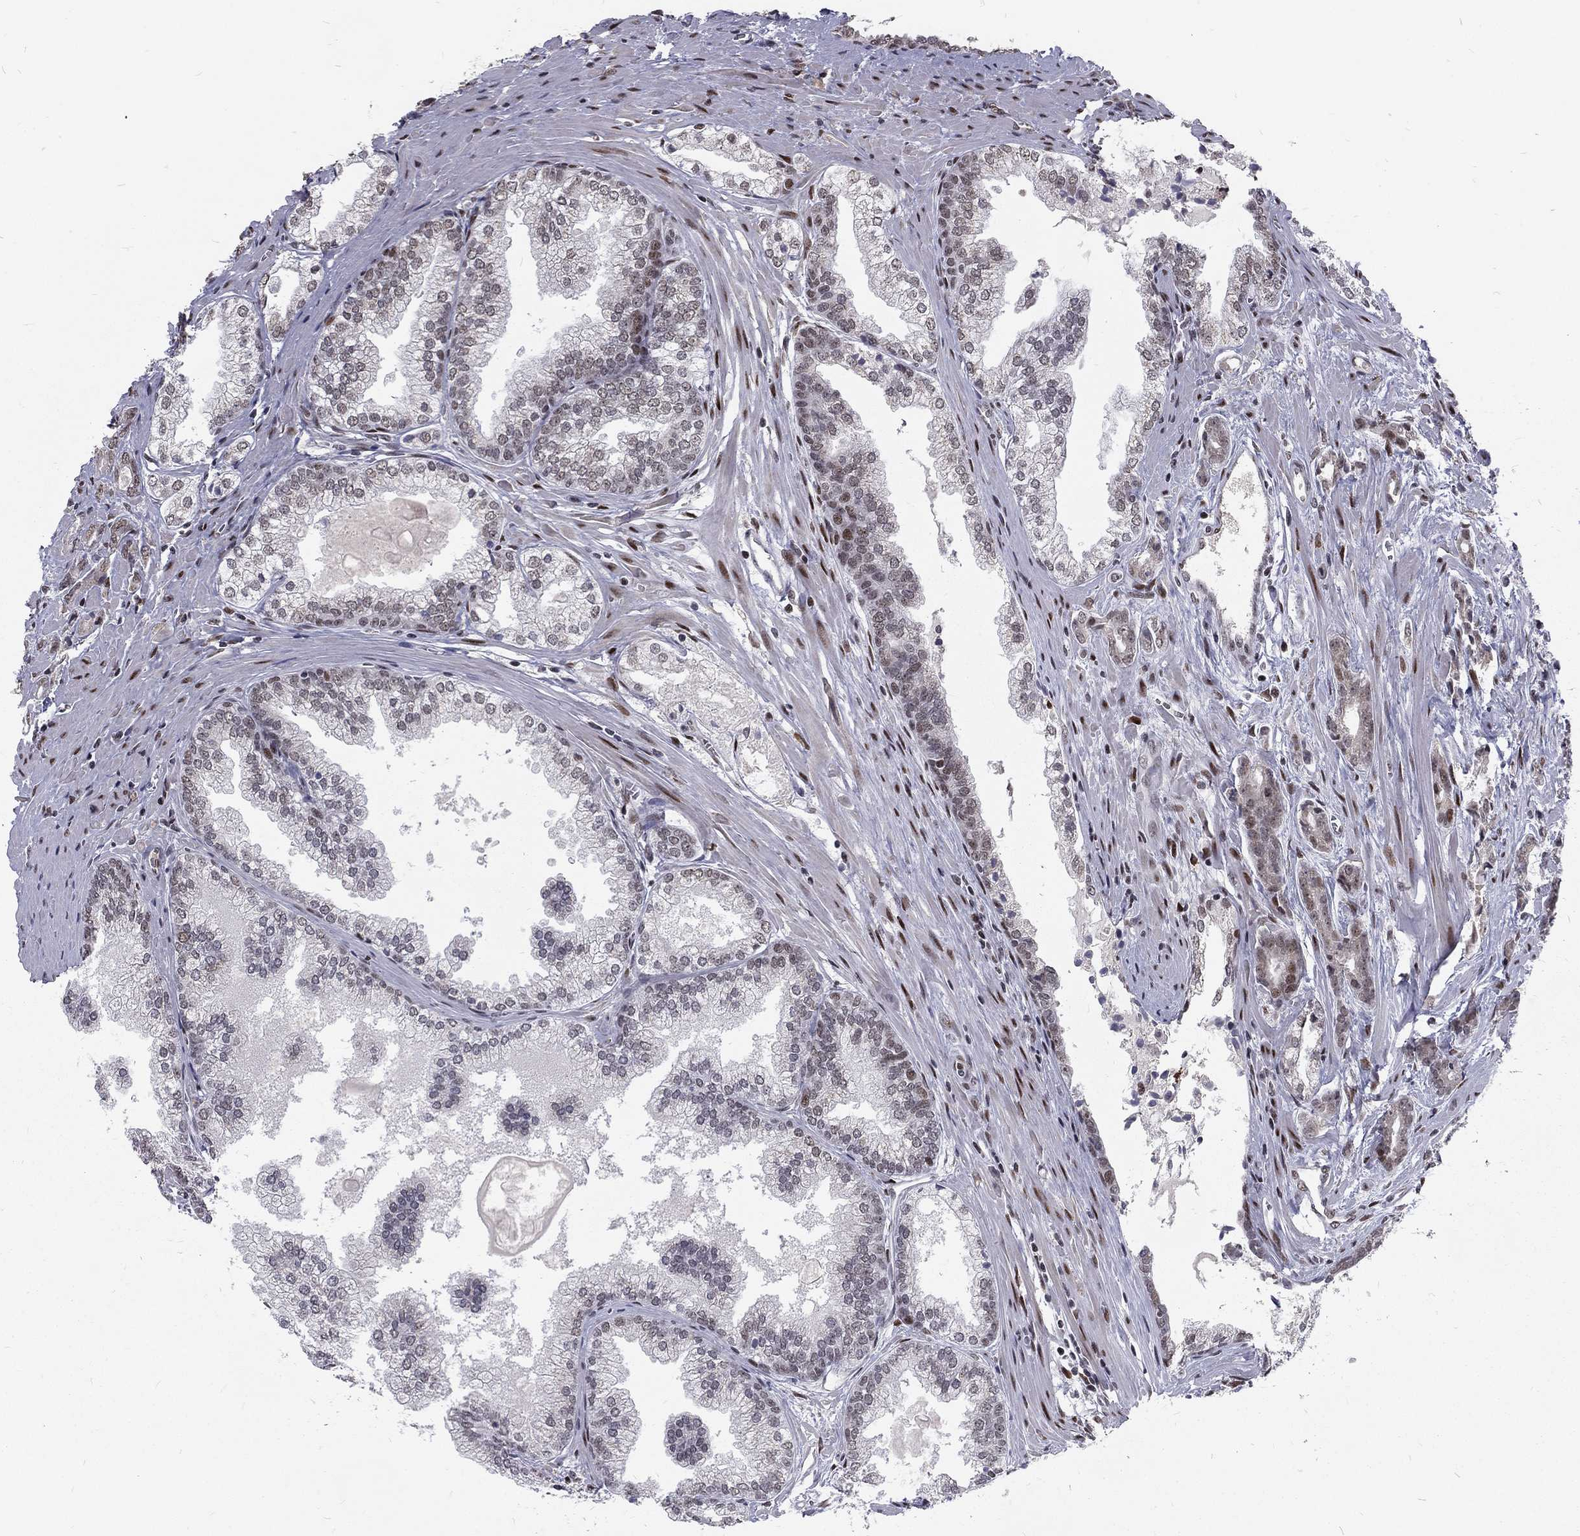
{"staining": {"intensity": "moderate", "quantity": "<25%", "location": "nuclear"}, "tissue": "prostate cancer", "cell_type": "Tumor cells", "image_type": "cancer", "snomed": [{"axis": "morphology", "description": "Adenocarcinoma, NOS"}, {"axis": "morphology", "description": "Adenocarcinoma, High grade"}, {"axis": "topography", "description": "Prostate"}], "caption": "Immunohistochemical staining of human prostate cancer (high-grade adenocarcinoma) shows moderate nuclear protein expression in about <25% of tumor cells.", "gene": "TCEAL1", "patient": {"sex": "male", "age": 70}}